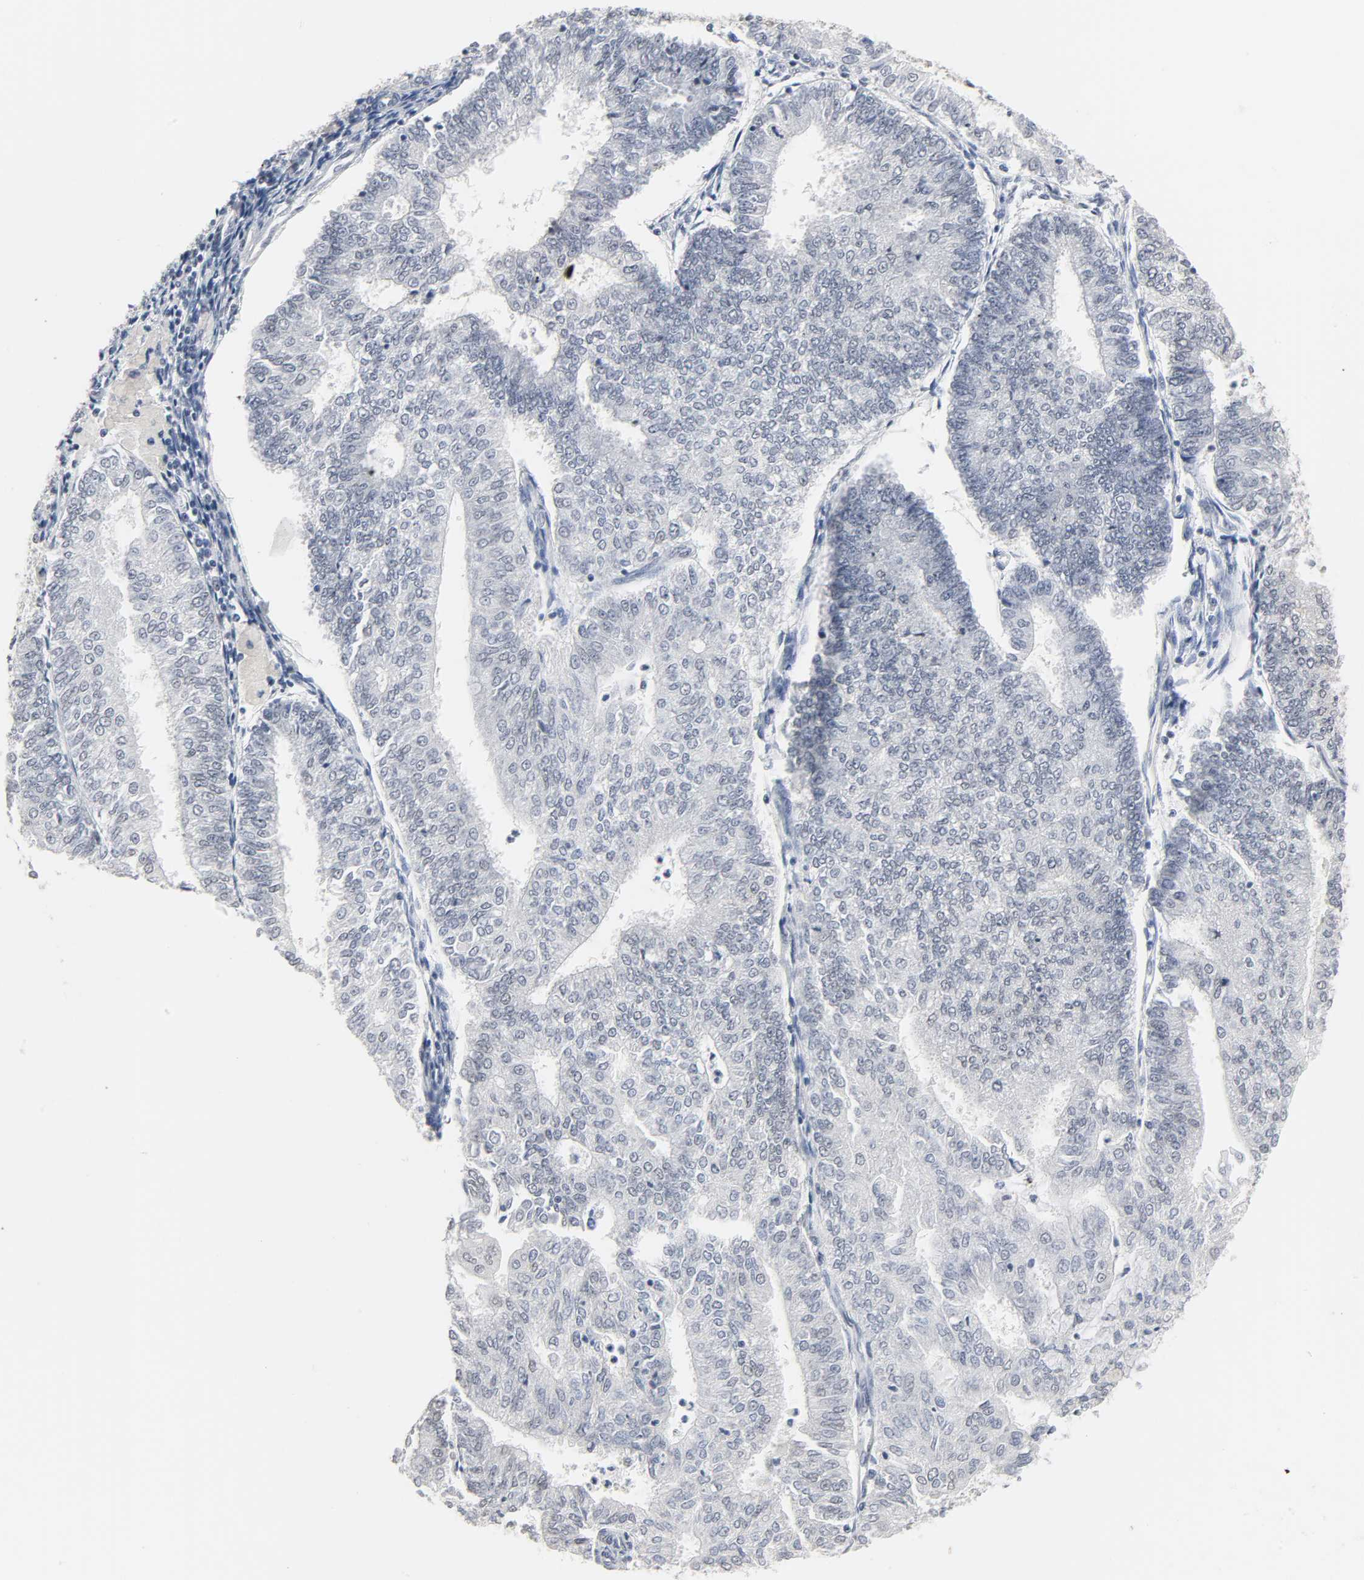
{"staining": {"intensity": "negative", "quantity": "none", "location": "none"}, "tissue": "endometrial cancer", "cell_type": "Tumor cells", "image_type": "cancer", "snomed": [{"axis": "morphology", "description": "Adenocarcinoma, NOS"}, {"axis": "topography", "description": "Endometrium"}], "caption": "Endometrial adenocarcinoma stained for a protein using immunohistochemistry (IHC) displays no positivity tumor cells.", "gene": "ACSS2", "patient": {"sex": "female", "age": 59}}